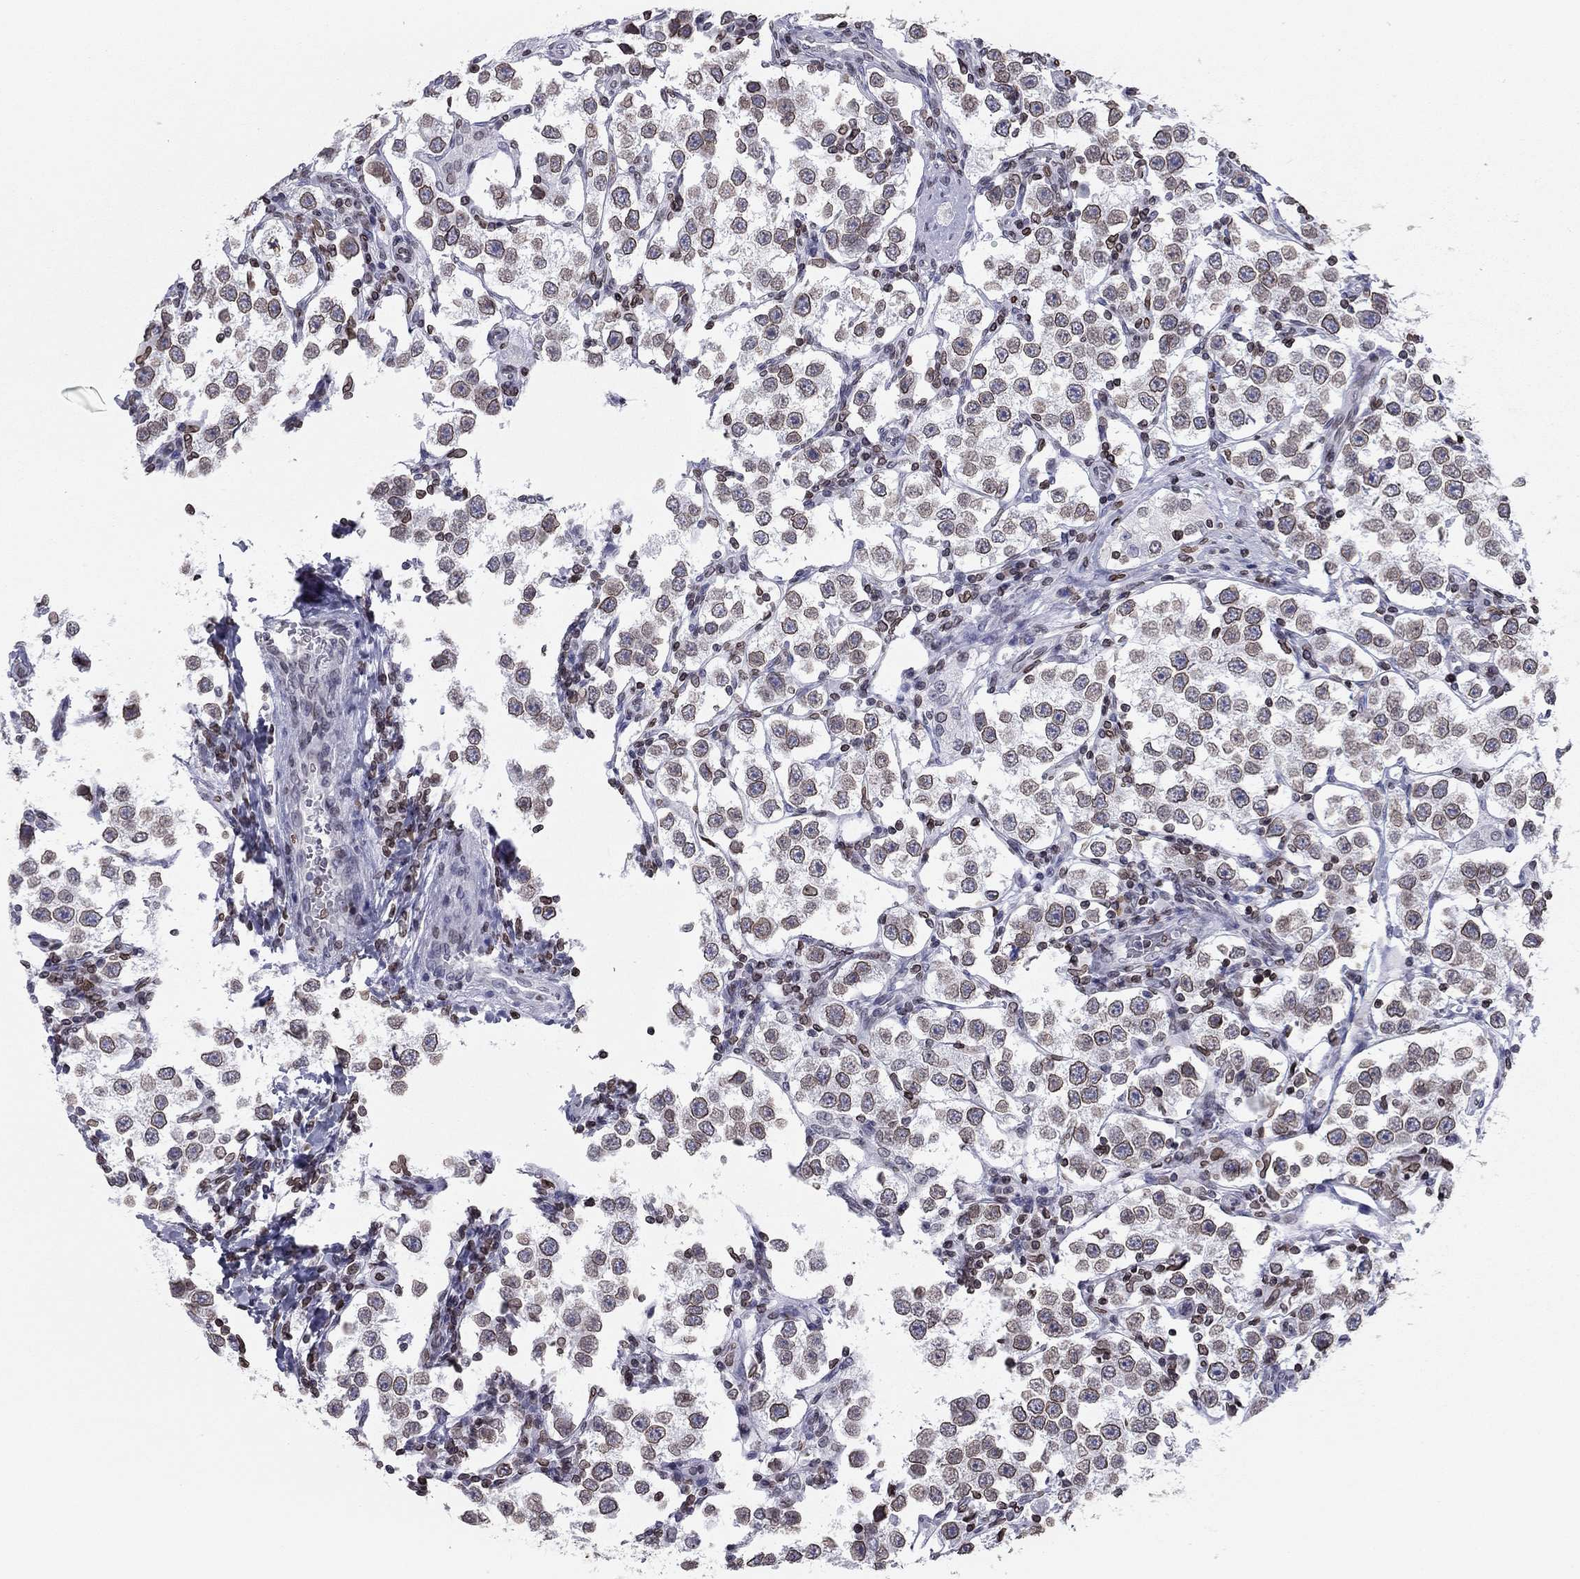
{"staining": {"intensity": "moderate", "quantity": ">75%", "location": "cytoplasmic/membranous,nuclear"}, "tissue": "testis cancer", "cell_type": "Tumor cells", "image_type": "cancer", "snomed": [{"axis": "morphology", "description": "Seminoma, NOS"}, {"axis": "topography", "description": "Testis"}], "caption": "IHC histopathology image of testis cancer stained for a protein (brown), which demonstrates medium levels of moderate cytoplasmic/membranous and nuclear positivity in about >75% of tumor cells.", "gene": "ESPL1", "patient": {"sex": "male", "age": 37}}